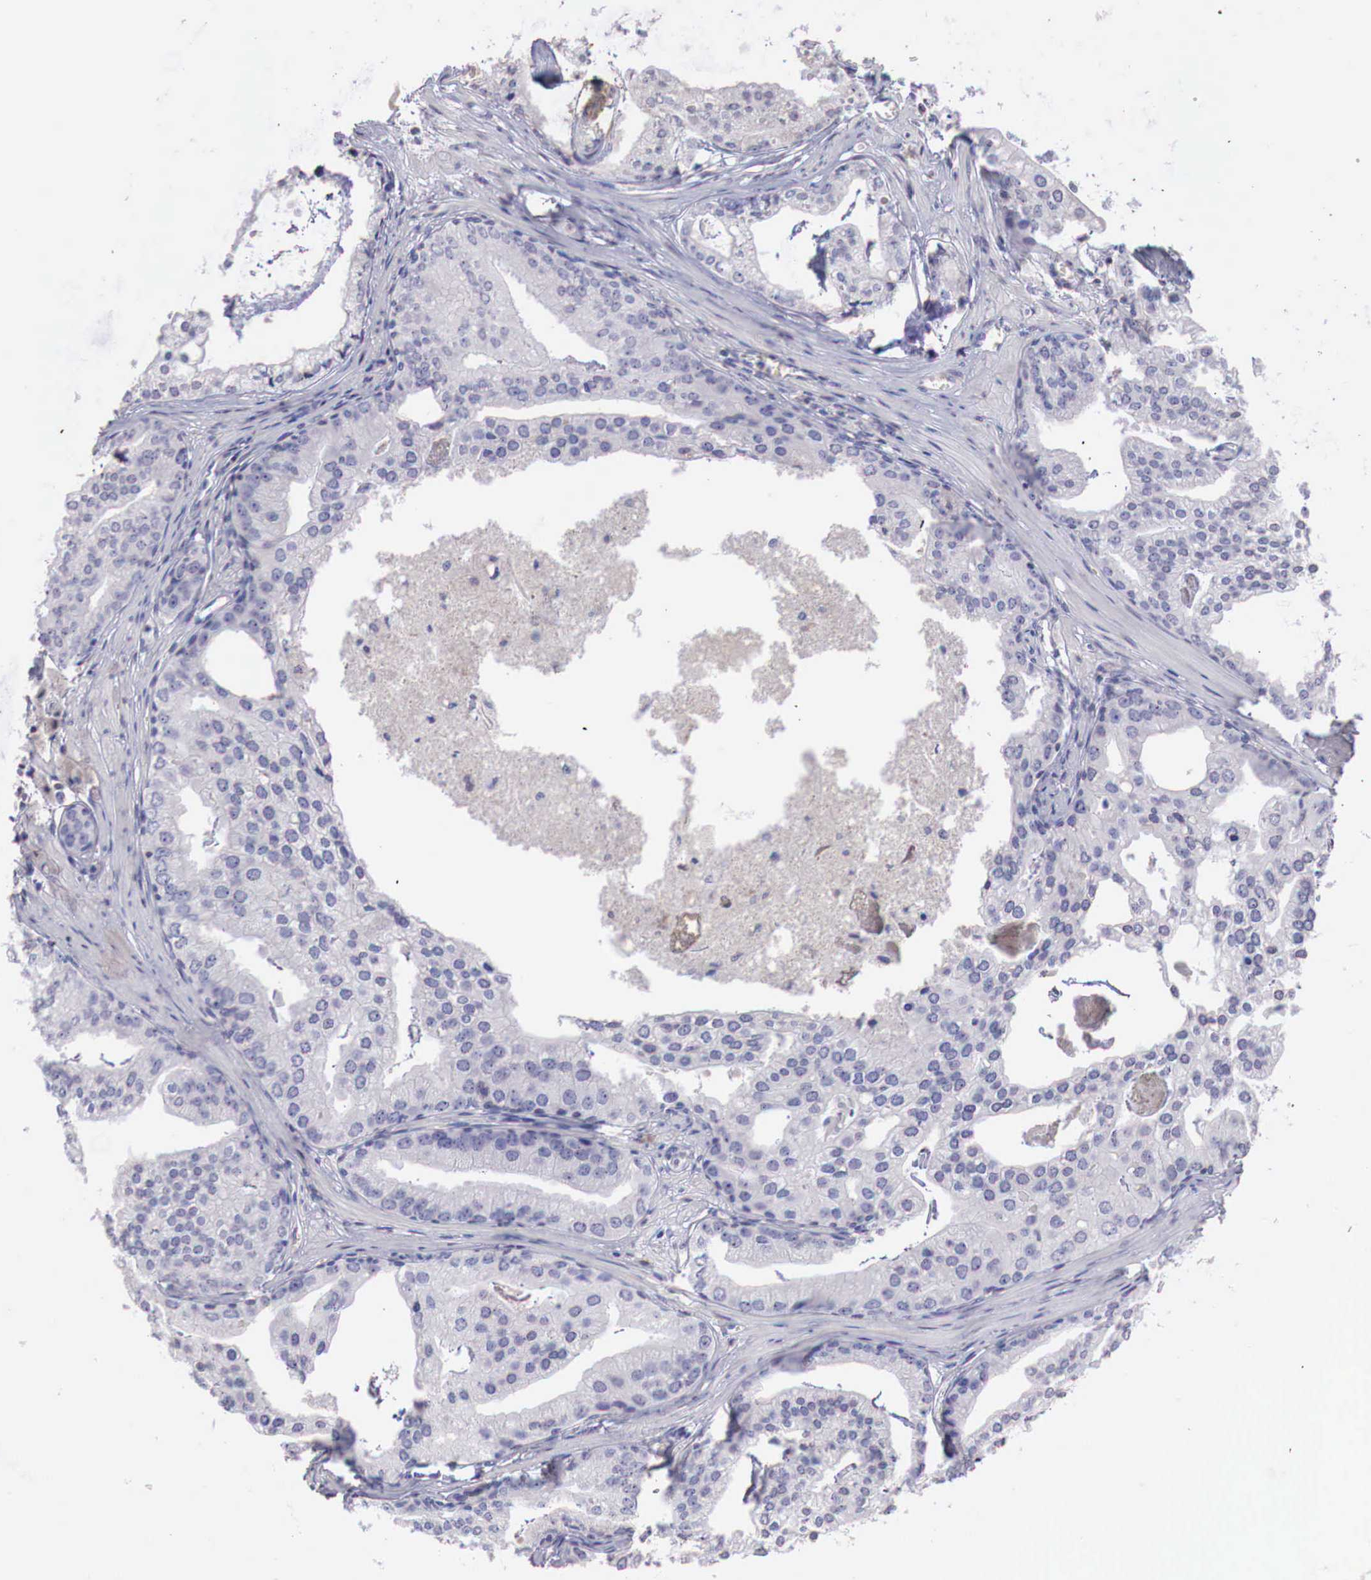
{"staining": {"intensity": "negative", "quantity": "none", "location": "none"}, "tissue": "prostate cancer", "cell_type": "Tumor cells", "image_type": "cancer", "snomed": [{"axis": "morphology", "description": "Adenocarcinoma, High grade"}, {"axis": "topography", "description": "Prostate"}], "caption": "Immunohistochemistry (IHC) of human prostate cancer displays no expression in tumor cells.", "gene": "XPNPEP2", "patient": {"sex": "male", "age": 56}}